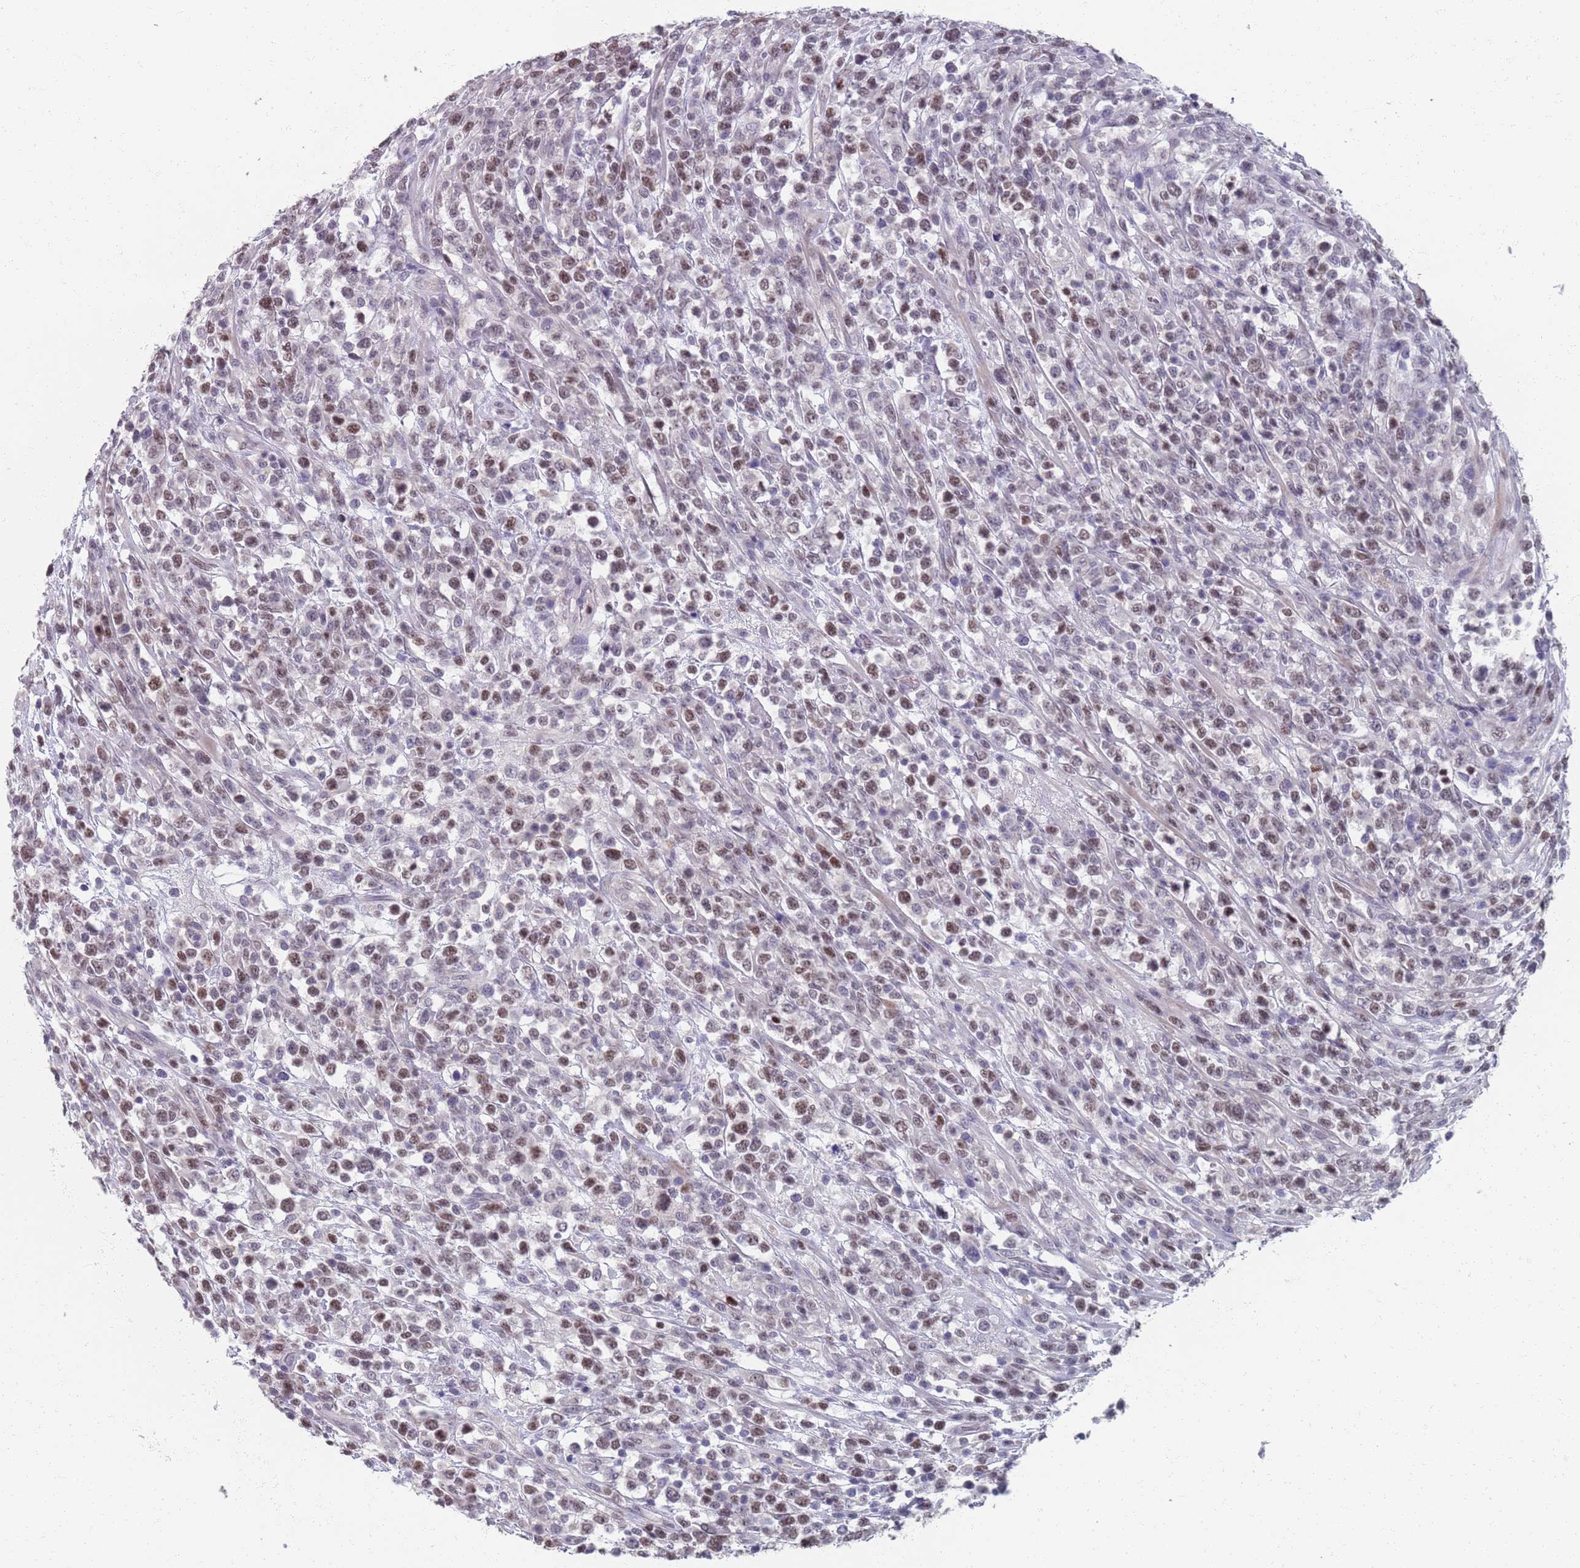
{"staining": {"intensity": "moderate", "quantity": "25%-75%", "location": "nuclear"}, "tissue": "lymphoma", "cell_type": "Tumor cells", "image_type": "cancer", "snomed": [{"axis": "morphology", "description": "Malignant lymphoma, non-Hodgkin's type, High grade"}, {"axis": "topography", "description": "Colon"}], "caption": "High-power microscopy captured an IHC histopathology image of high-grade malignant lymphoma, non-Hodgkin's type, revealing moderate nuclear staining in about 25%-75% of tumor cells. (Brightfield microscopy of DAB IHC at high magnification).", "gene": "SAMD1", "patient": {"sex": "female", "age": 53}}